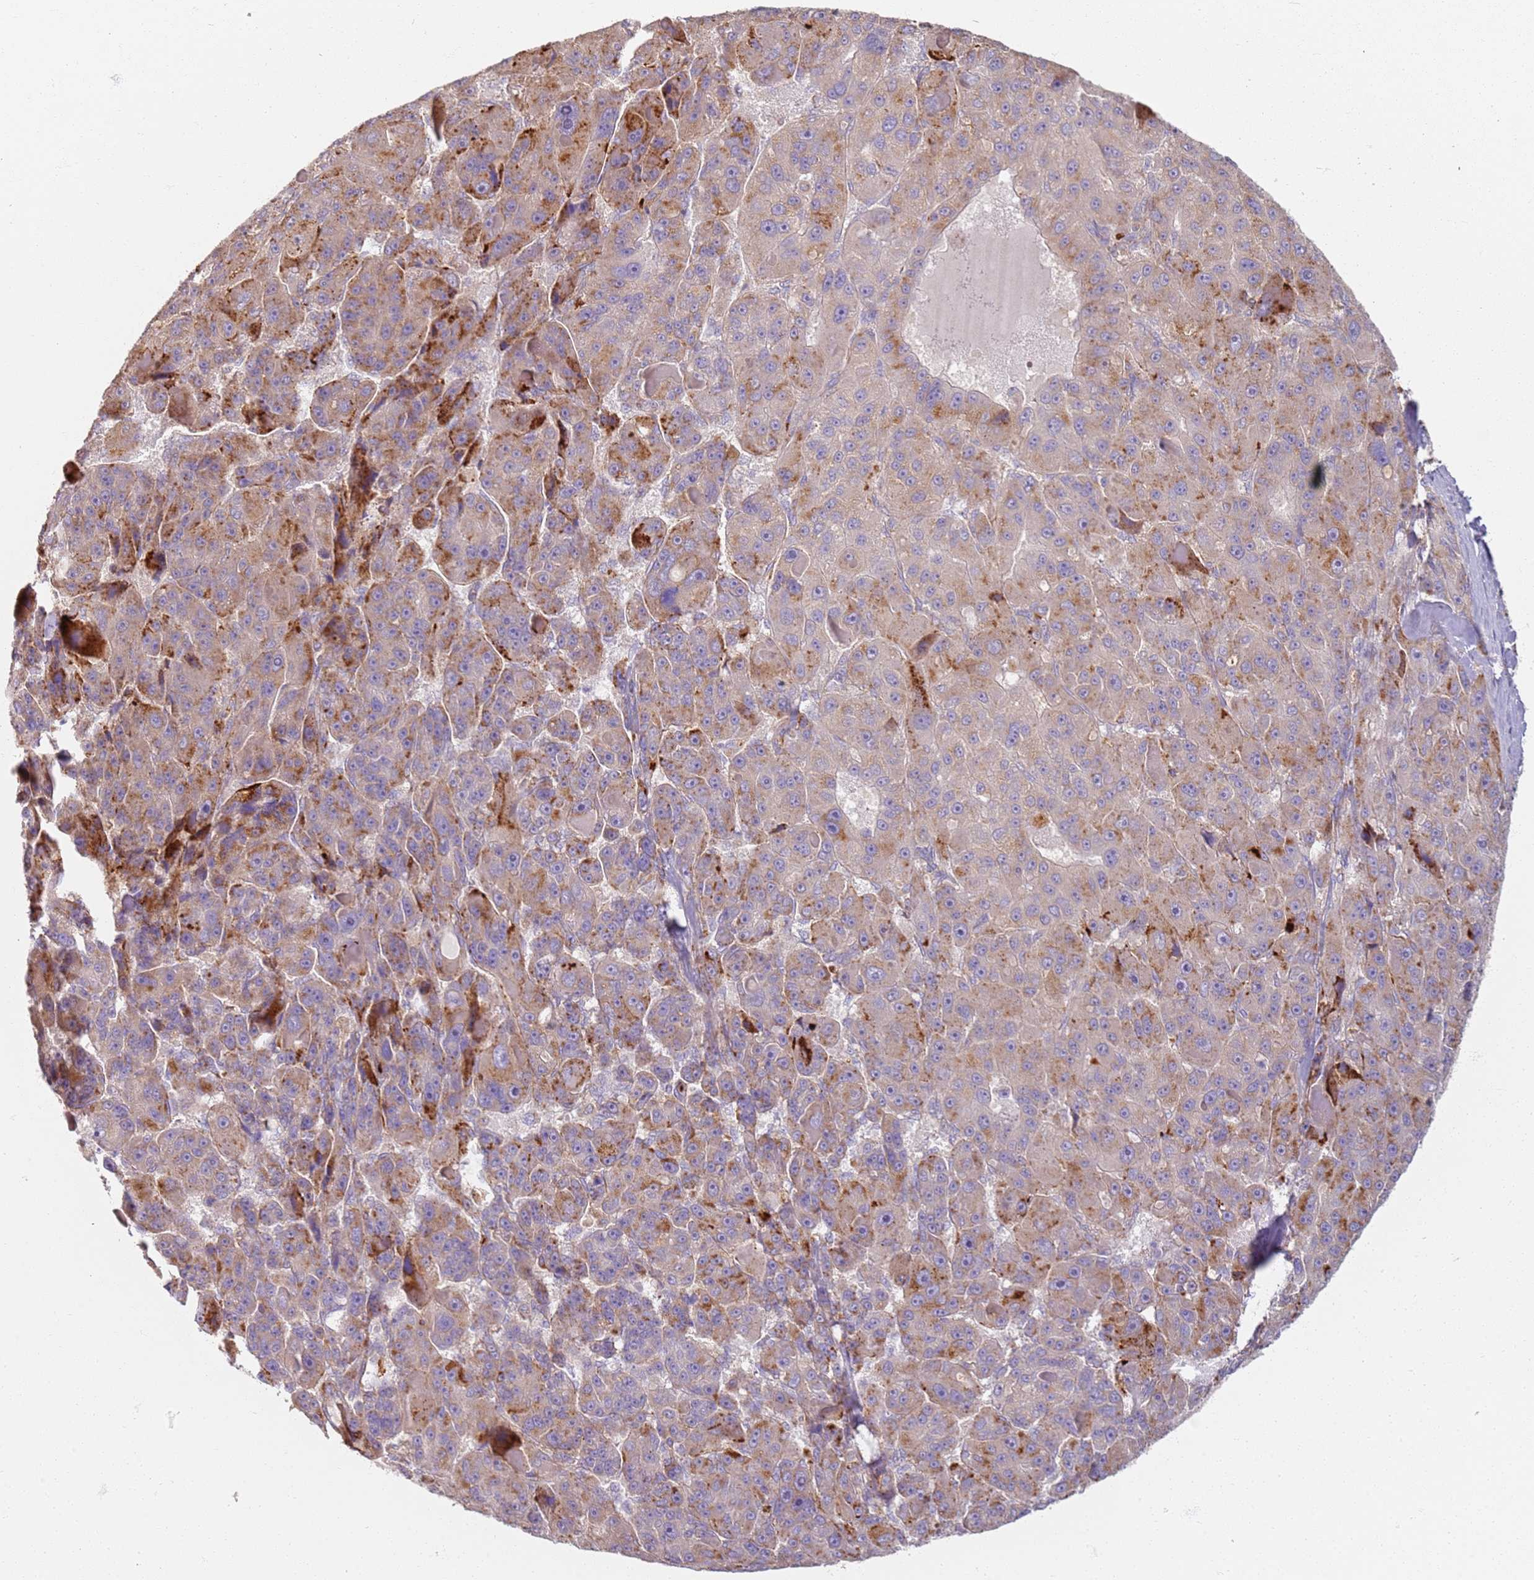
{"staining": {"intensity": "moderate", "quantity": ">75%", "location": "cytoplasmic/membranous"}, "tissue": "liver cancer", "cell_type": "Tumor cells", "image_type": "cancer", "snomed": [{"axis": "morphology", "description": "Carcinoma, Hepatocellular, NOS"}, {"axis": "topography", "description": "Liver"}], "caption": "Protein positivity by immunohistochemistry exhibits moderate cytoplasmic/membranous staining in approximately >75% of tumor cells in liver cancer (hepatocellular carcinoma).", "gene": "PROKR2", "patient": {"sex": "male", "age": 76}}